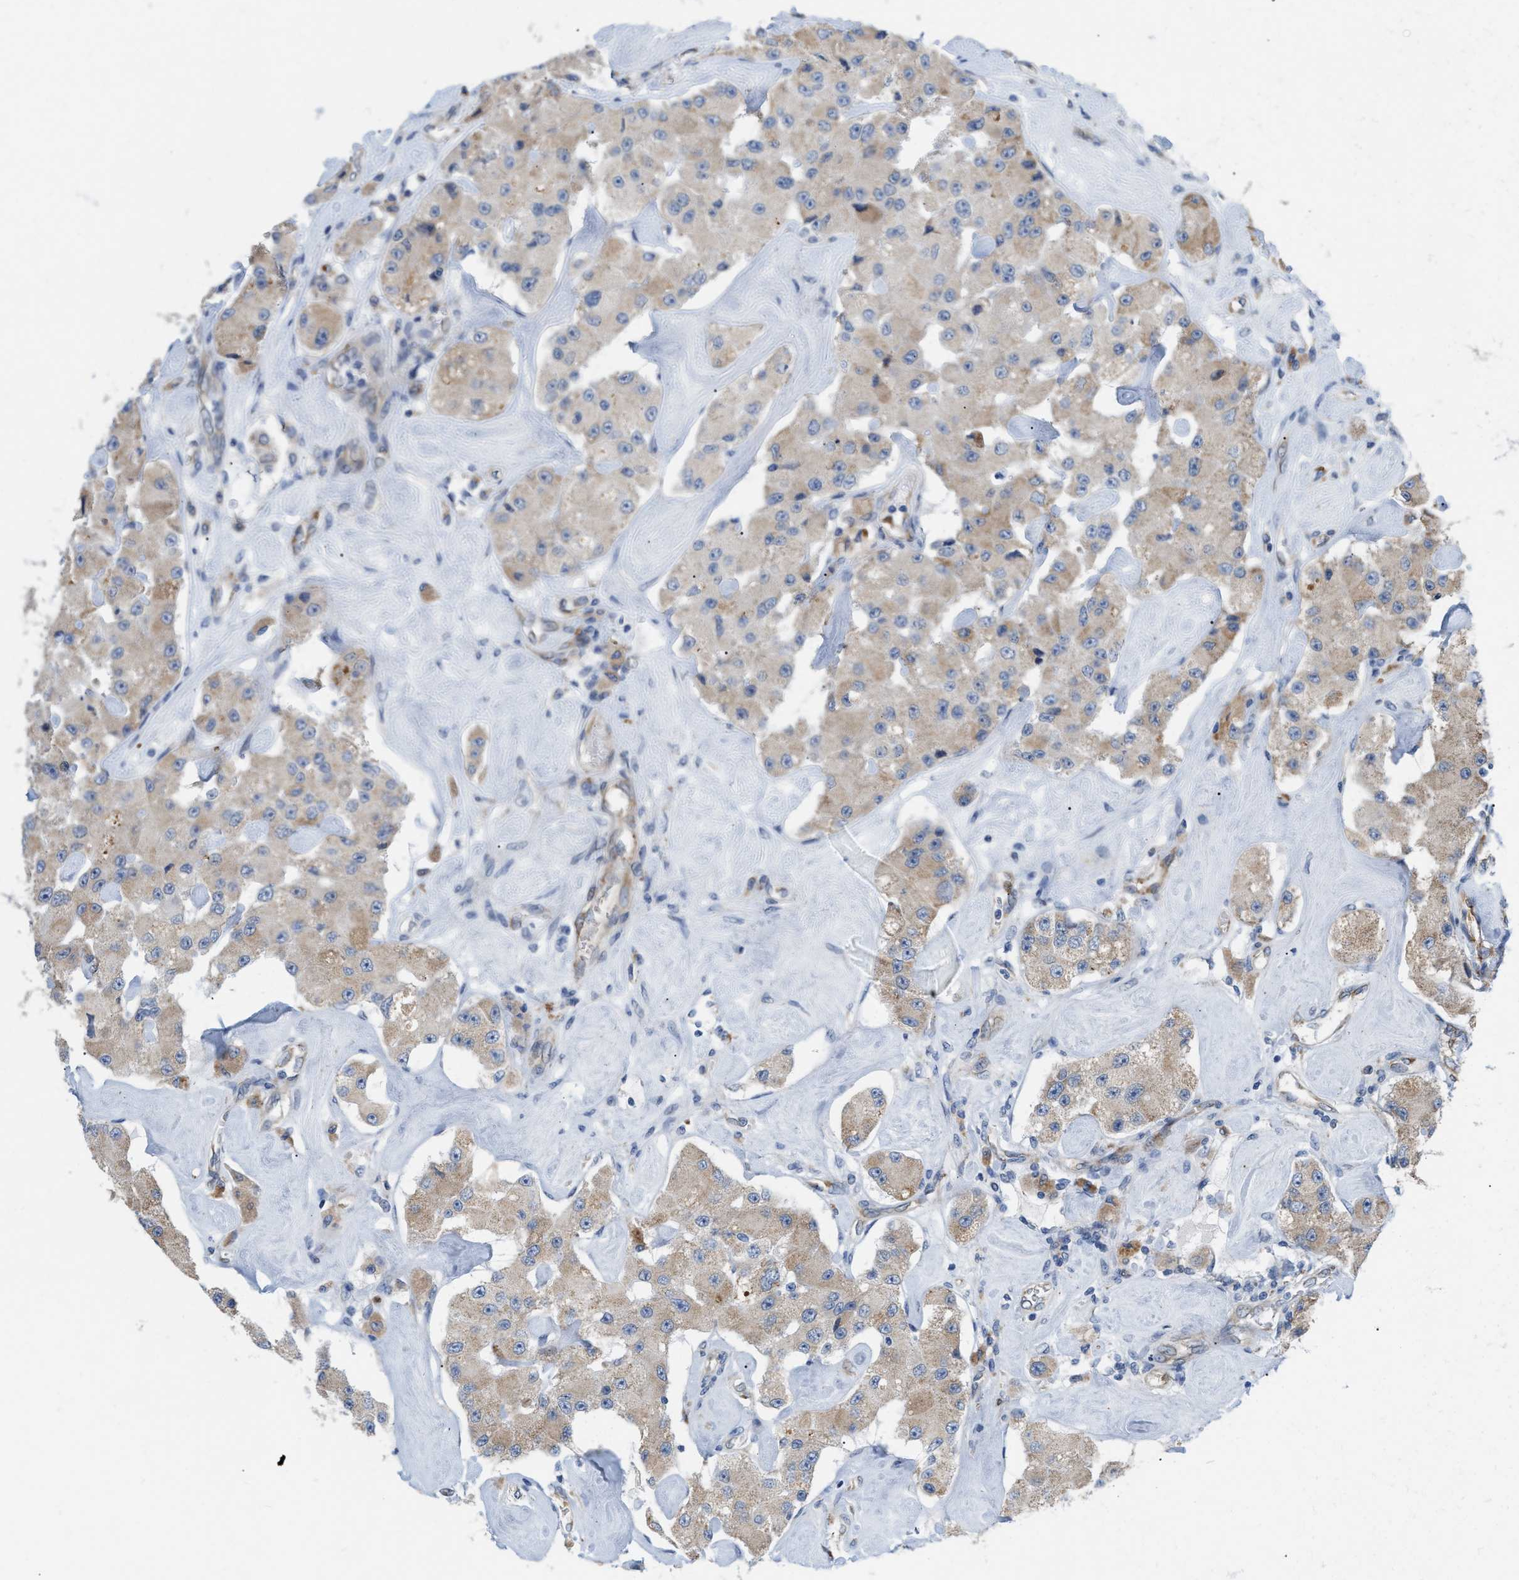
{"staining": {"intensity": "weak", "quantity": ">75%", "location": "cytoplasmic/membranous"}, "tissue": "carcinoid", "cell_type": "Tumor cells", "image_type": "cancer", "snomed": [{"axis": "morphology", "description": "Carcinoid, malignant, NOS"}, {"axis": "topography", "description": "Pancreas"}], "caption": "Carcinoid (malignant) stained with a protein marker exhibits weak staining in tumor cells.", "gene": "EOGT", "patient": {"sex": "male", "age": 41}}